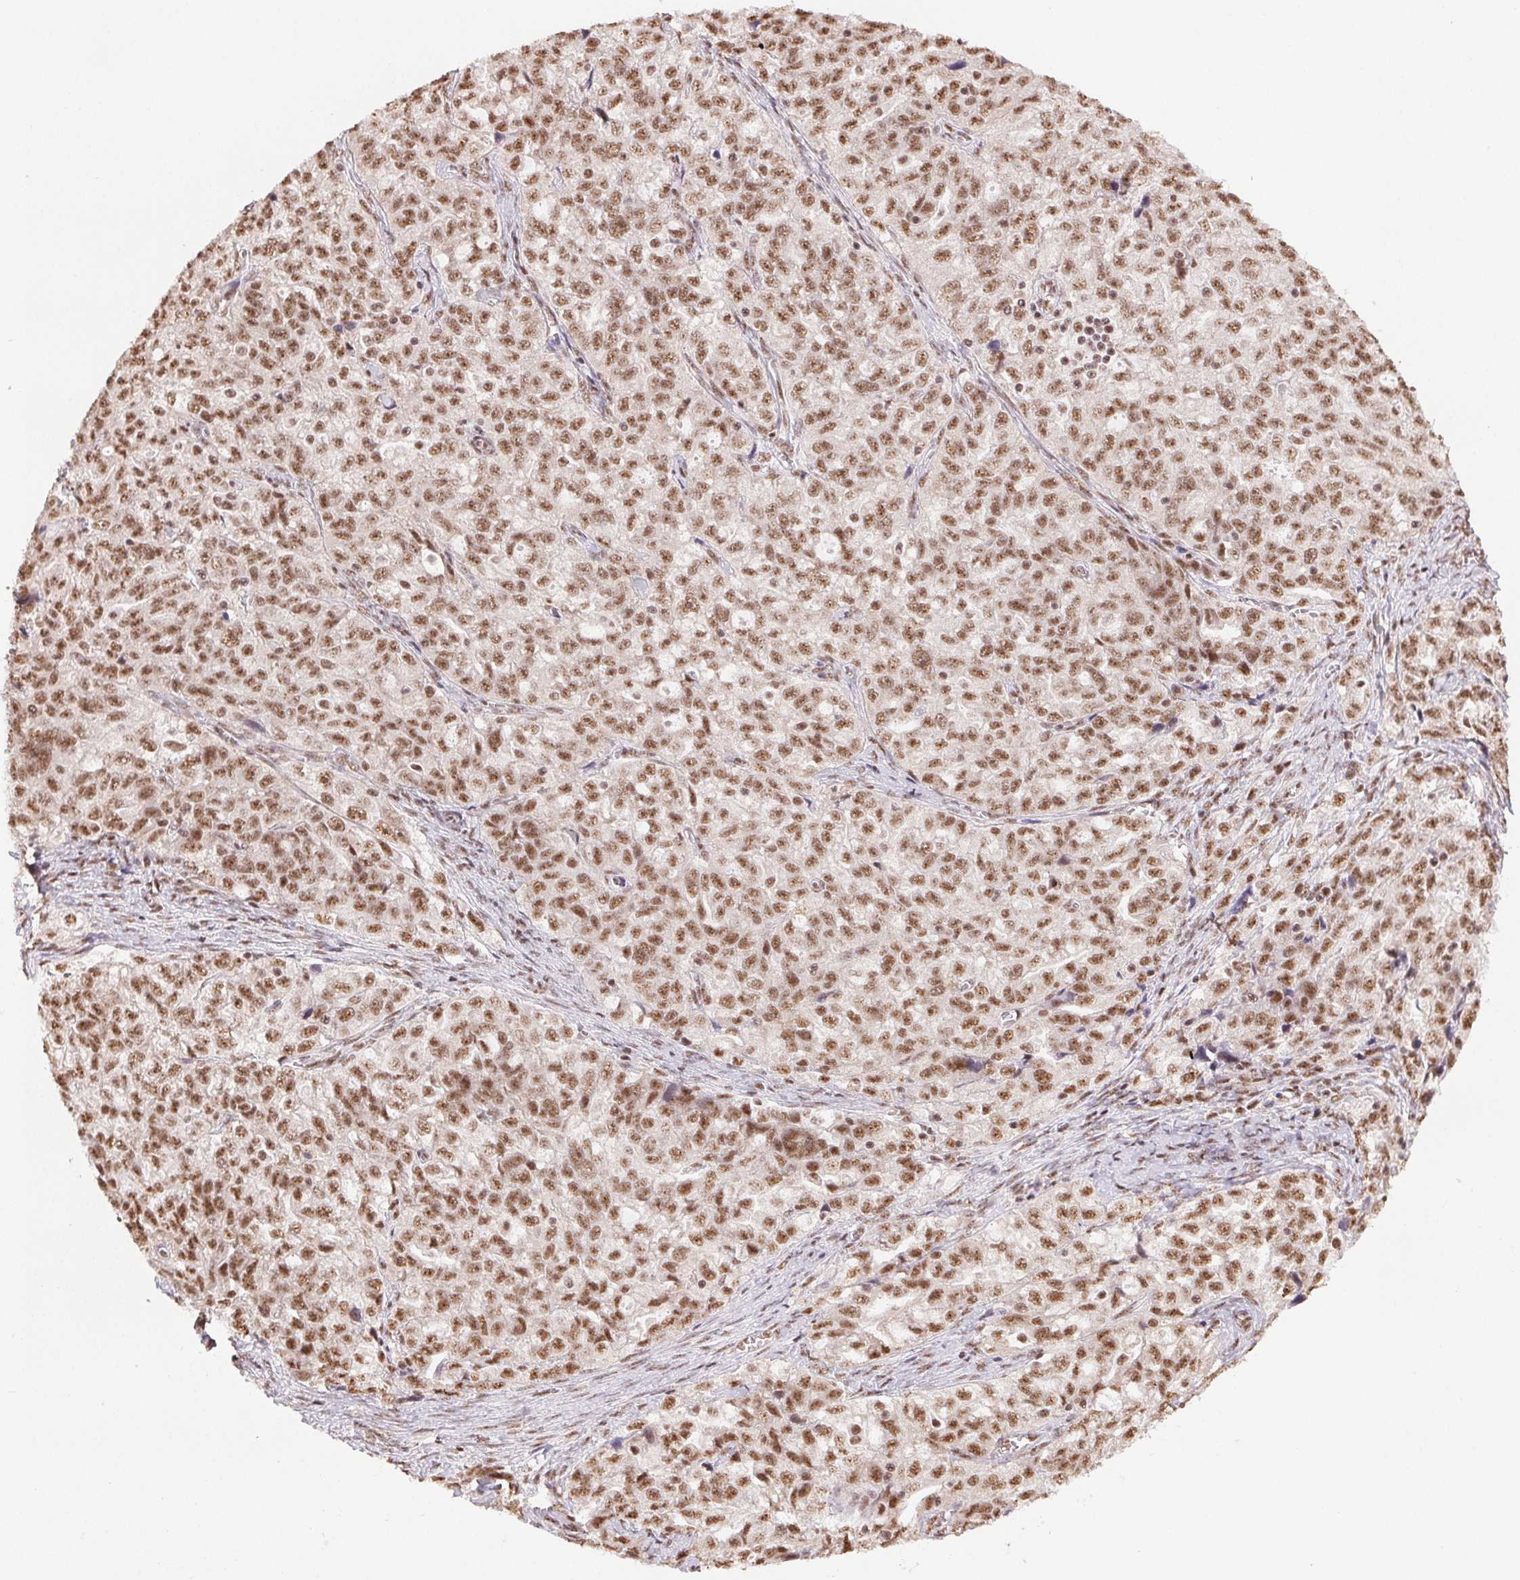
{"staining": {"intensity": "moderate", "quantity": ">75%", "location": "nuclear"}, "tissue": "ovarian cancer", "cell_type": "Tumor cells", "image_type": "cancer", "snomed": [{"axis": "morphology", "description": "Cystadenocarcinoma, serous, NOS"}, {"axis": "topography", "description": "Ovary"}], "caption": "This is an image of immunohistochemistry staining of ovarian cancer, which shows moderate staining in the nuclear of tumor cells.", "gene": "IK", "patient": {"sex": "female", "age": 51}}